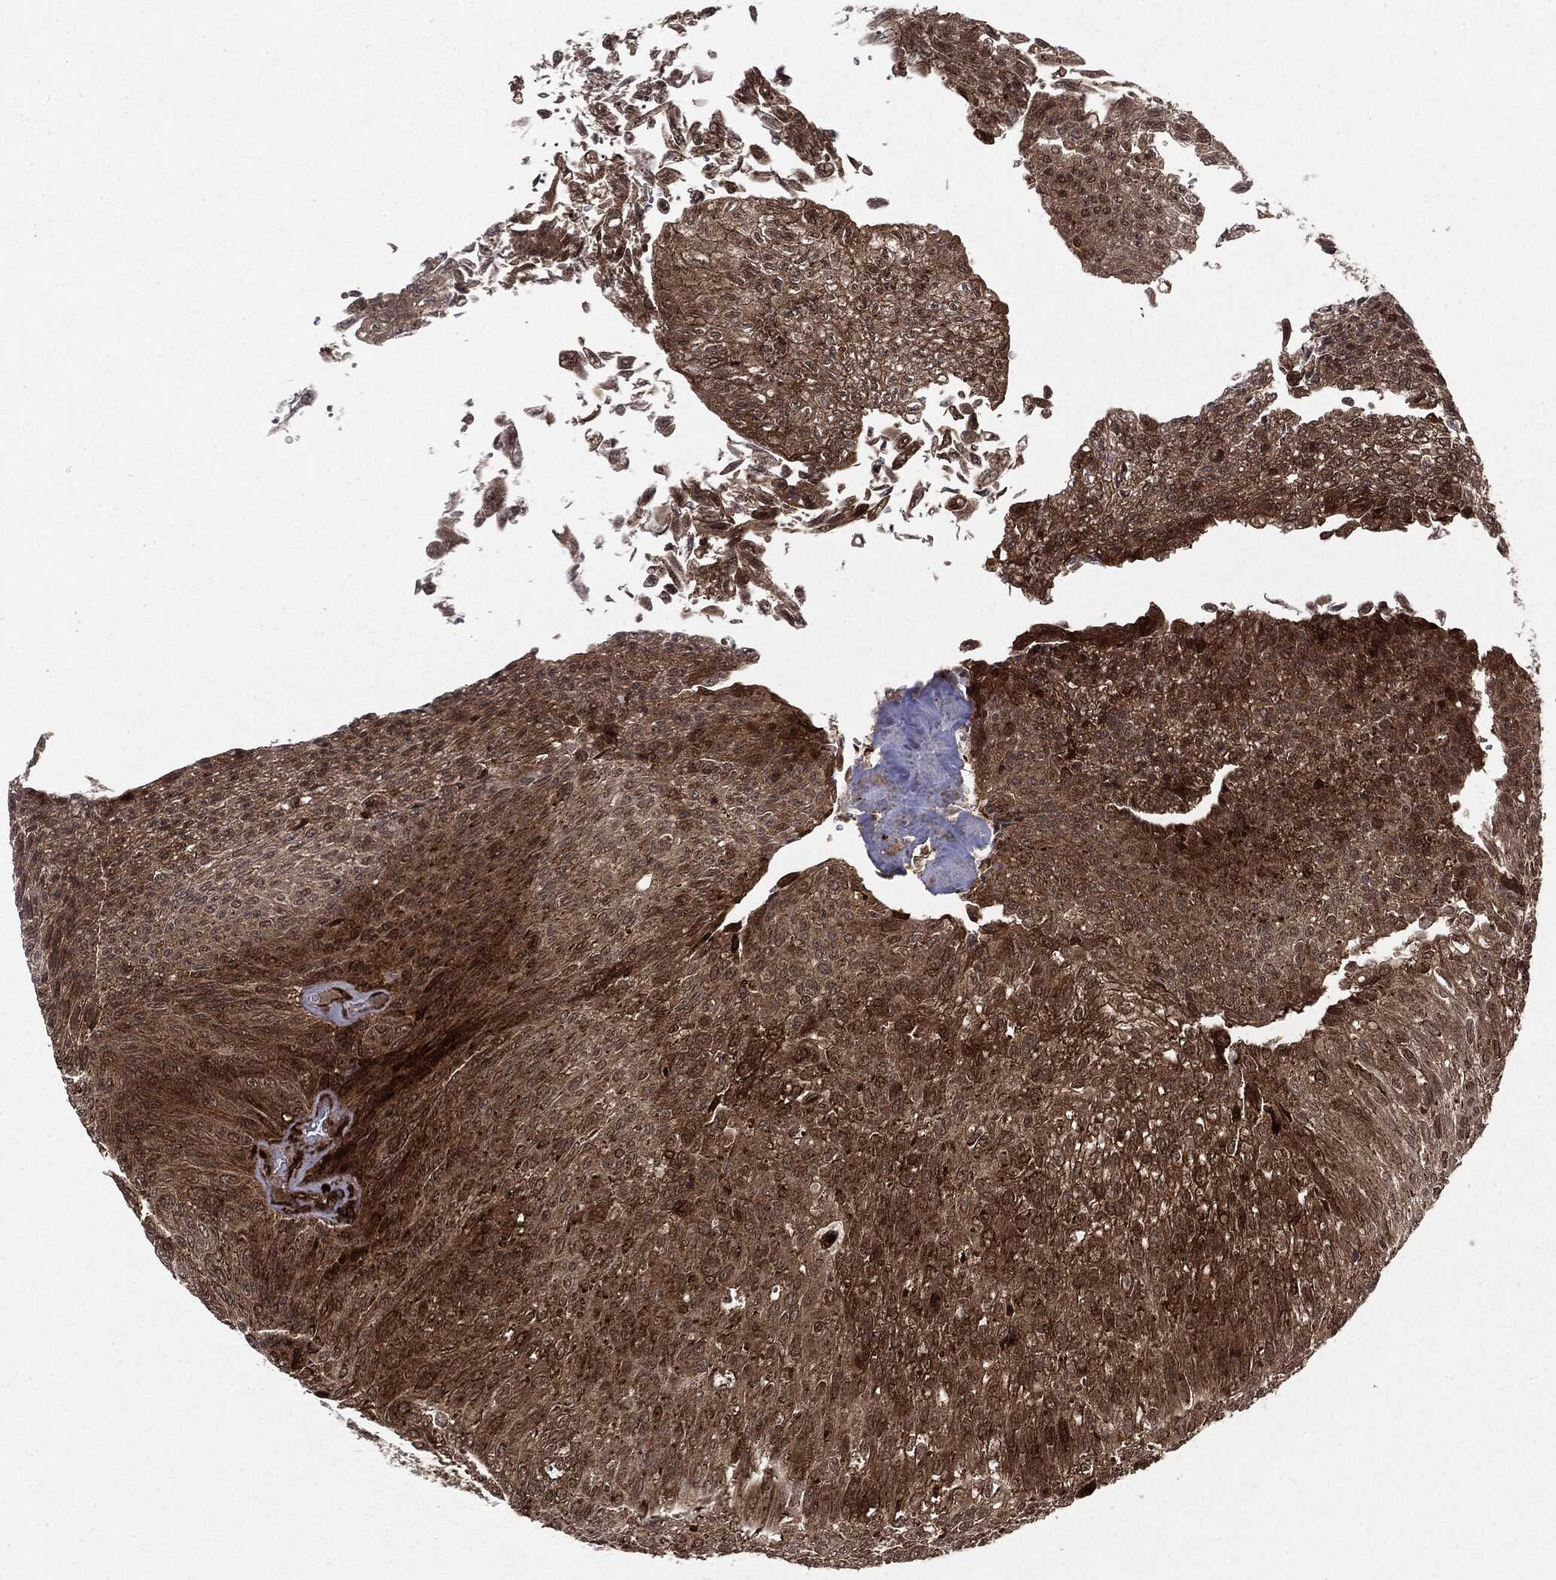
{"staining": {"intensity": "strong", "quantity": ">75%", "location": "cytoplasmic/membranous"}, "tissue": "urothelial cancer", "cell_type": "Tumor cells", "image_type": "cancer", "snomed": [{"axis": "morphology", "description": "Urothelial carcinoma, Low grade"}, {"axis": "topography", "description": "Ureter, NOS"}, {"axis": "topography", "description": "Urinary bladder"}], "caption": "A micrograph of human low-grade urothelial carcinoma stained for a protein demonstrates strong cytoplasmic/membranous brown staining in tumor cells.", "gene": "OTUB1", "patient": {"sex": "male", "age": 78}}